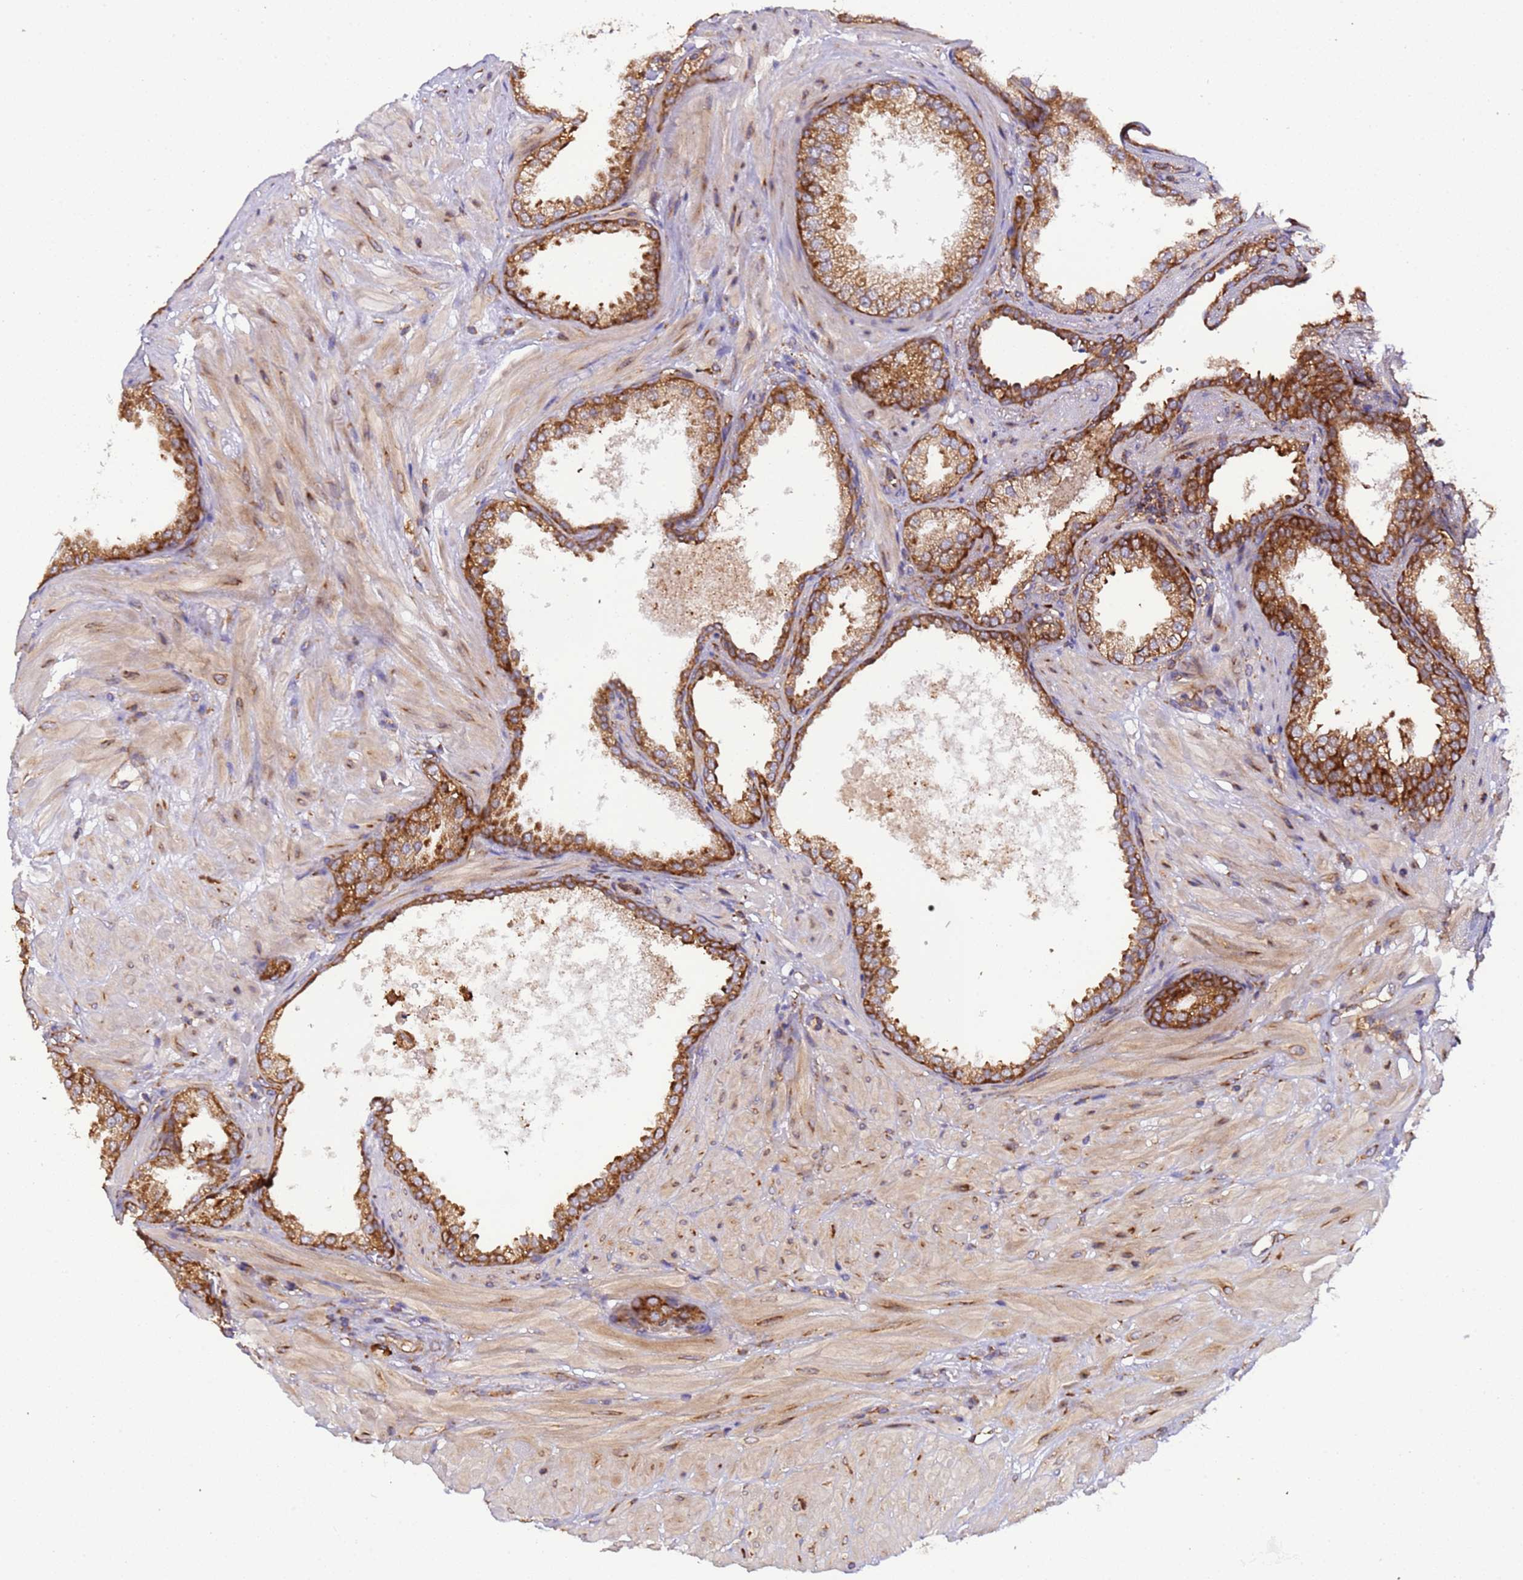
{"staining": {"intensity": "strong", "quantity": ">75%", "location": "cytoplasmic/membranous"}, "tissue": "prostate cancer", "cell_type": "Tumor cells", "image_type": "cancer", "snomed": [{"axis": "morphology", "description": "Adenocarcinoma, High grade"}, {"axis": "topography", "description": "Prostate"}], "caption": "Protein analysis of adenocarcinoma (high-grade) (prostate) tissue shows strong cytoplasmic/membranous staining in approximately >75% of tumor cells.", "gene": "RPL36", "patient": {"sex": "male", "age": 71}}